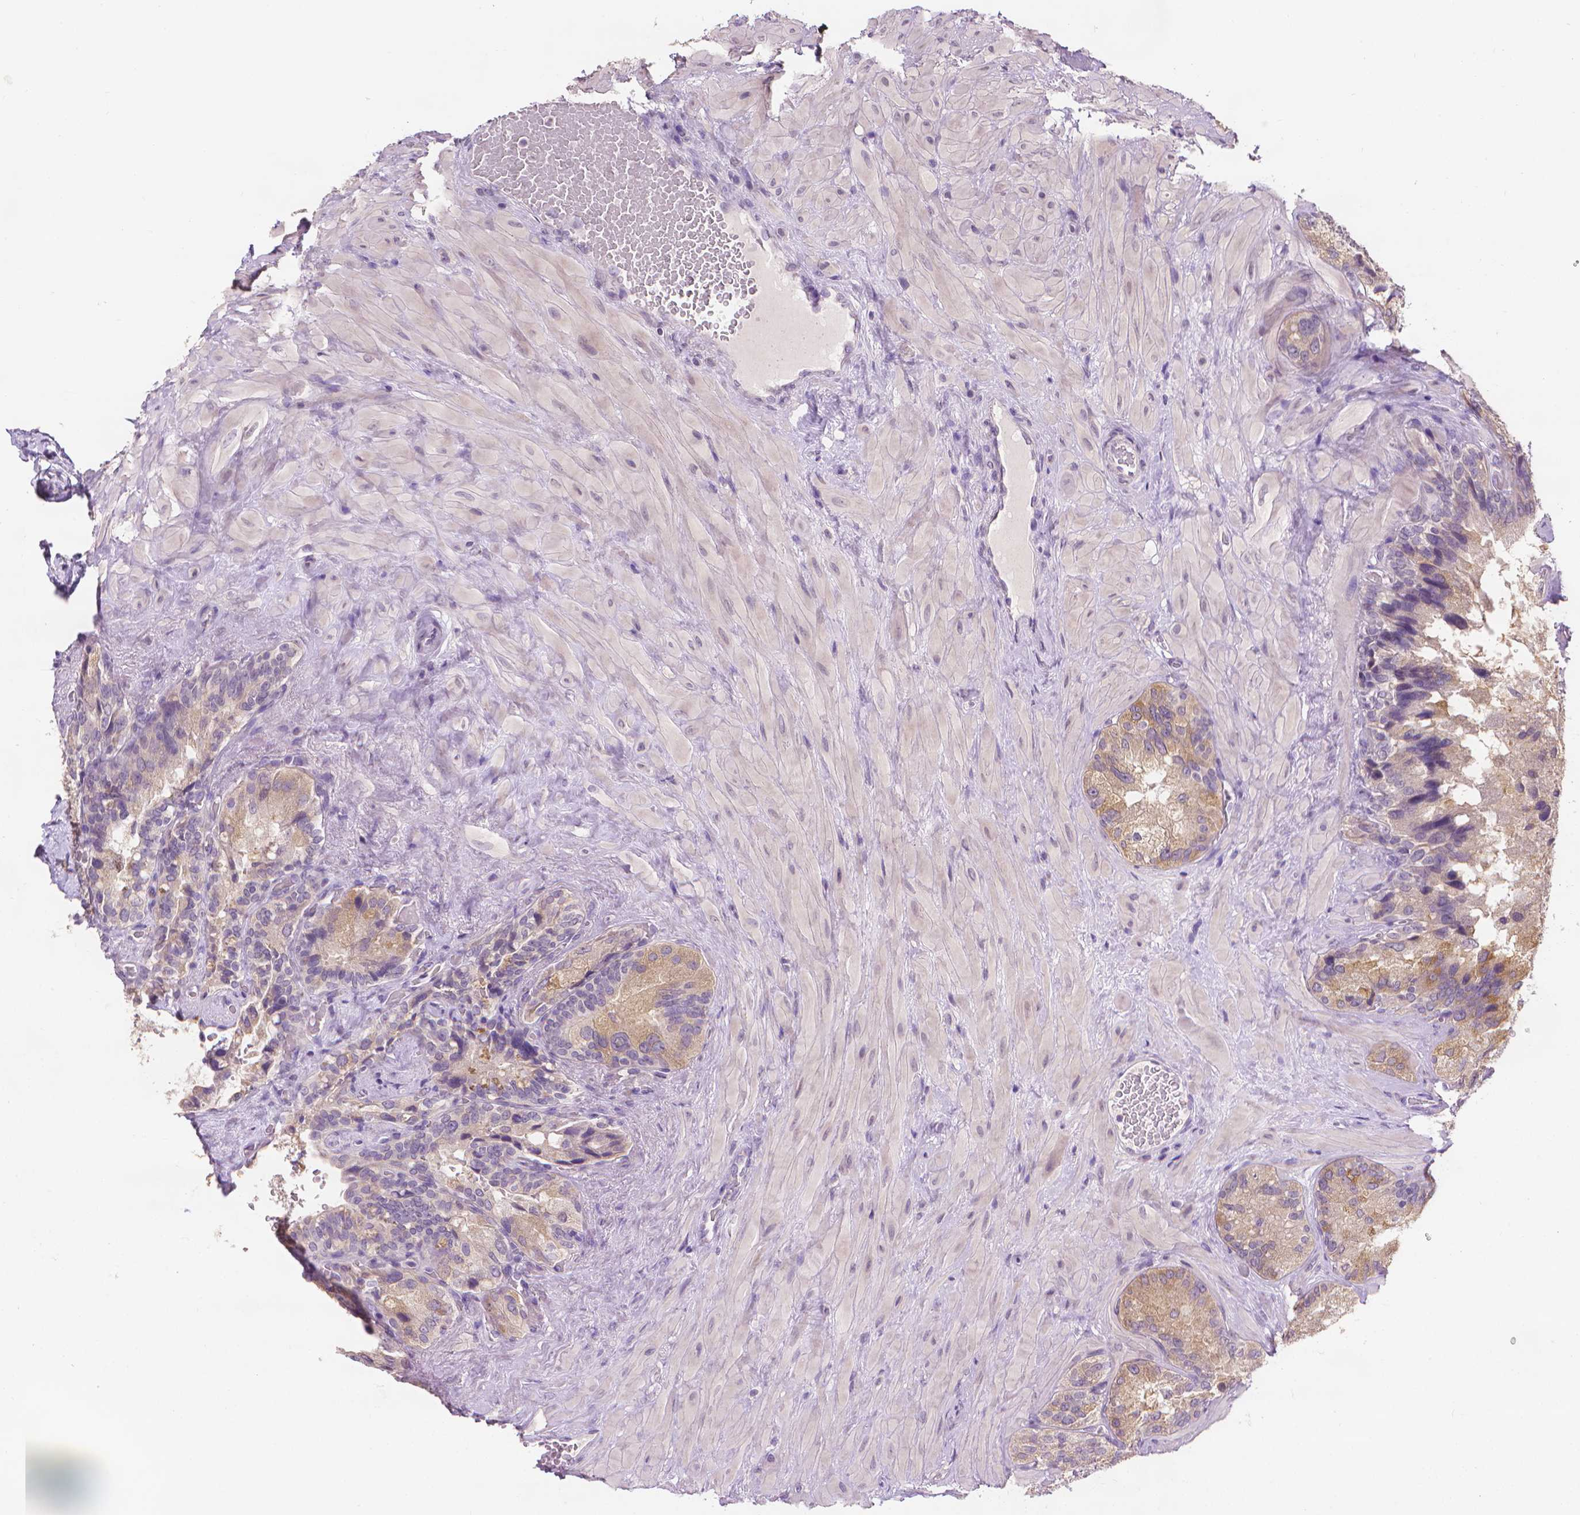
{"staining": {"intensity": "weak", "quantity": "<25%", "location": "cytoplasmic/membranous"}, "tissue": "seminal vesicle", "cell_type": "Glandular cells", "image_type": "normal", "snomed": [{"axis": "morphology", "description": "Normal tissue, NOS"}, {"axis": "topography", "description": "Seminal veicle"}], "caption": "Immunohistochemistry (IHC) photomicrograph of normal seminal vesicle: seminal vesicle stained with DAB shows no significant protein staining in glandular cells. (DAB (3,3'-diaminobenzidine) IHC with hematoxylin counter stain).", "gene": "FASN", "patient": {"sex": "male", "age": 69}}